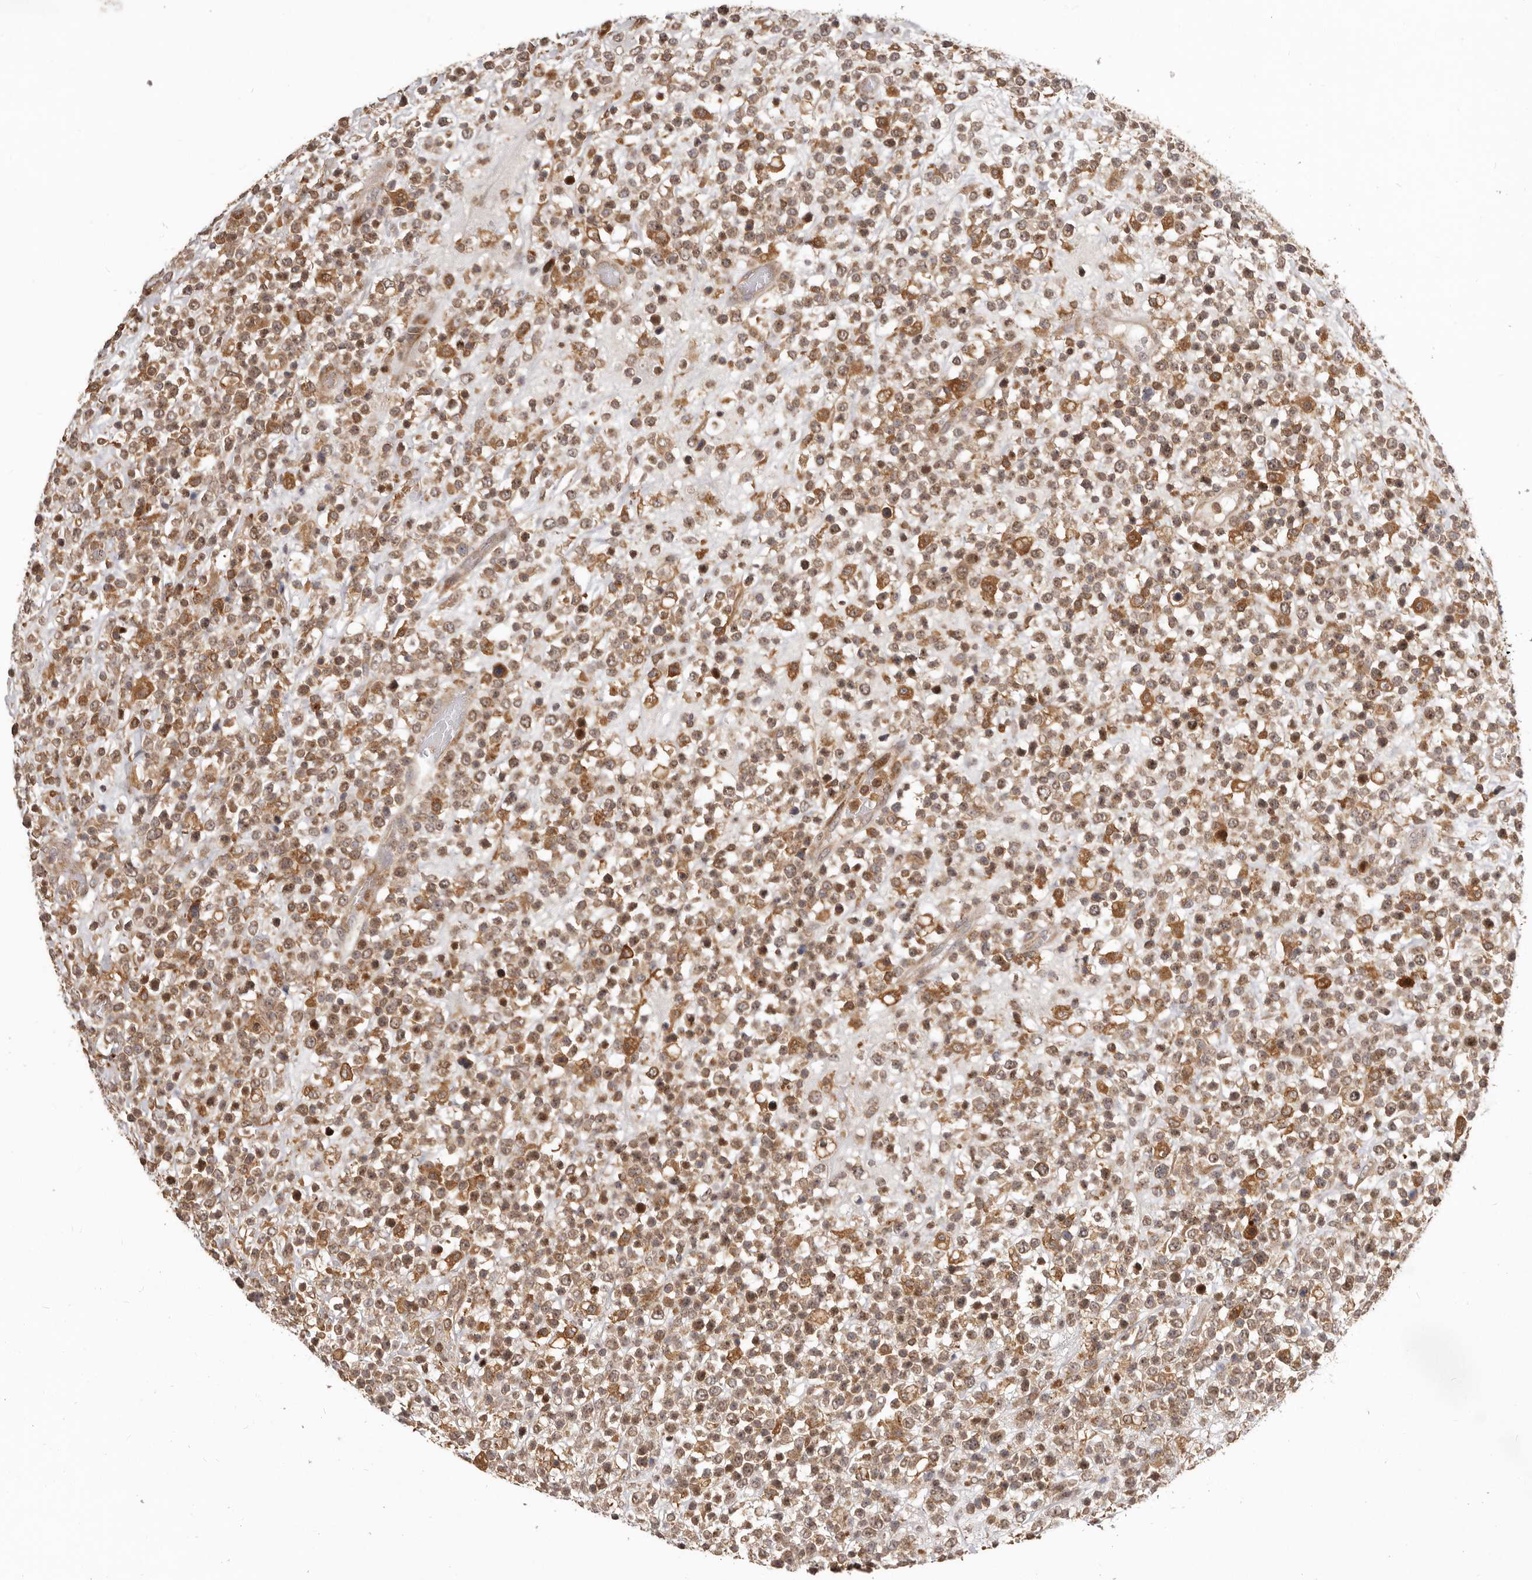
{"staining": {"intensity": "moderate", "quantity": ">75%", "location": "cytoplasmic/membranous"}, "tissue": "lymphoma", "cell_type": "Tumor cells", "image_type": "cancer", "snomed": [{"axis": "morphology", "description": "Malignant lymphoma, non-Hodgkin's type, High grade"}, {"axis": "topography", "description": "Colon"}], "caption": "The histopathology image exhibits staining of lymphoma, revealing moderate cytoplasmic/membranous protein positivity (brown color) within tumor cells.", "gene": "RNF187", "patient": {"sex": "female", "age": 53}}